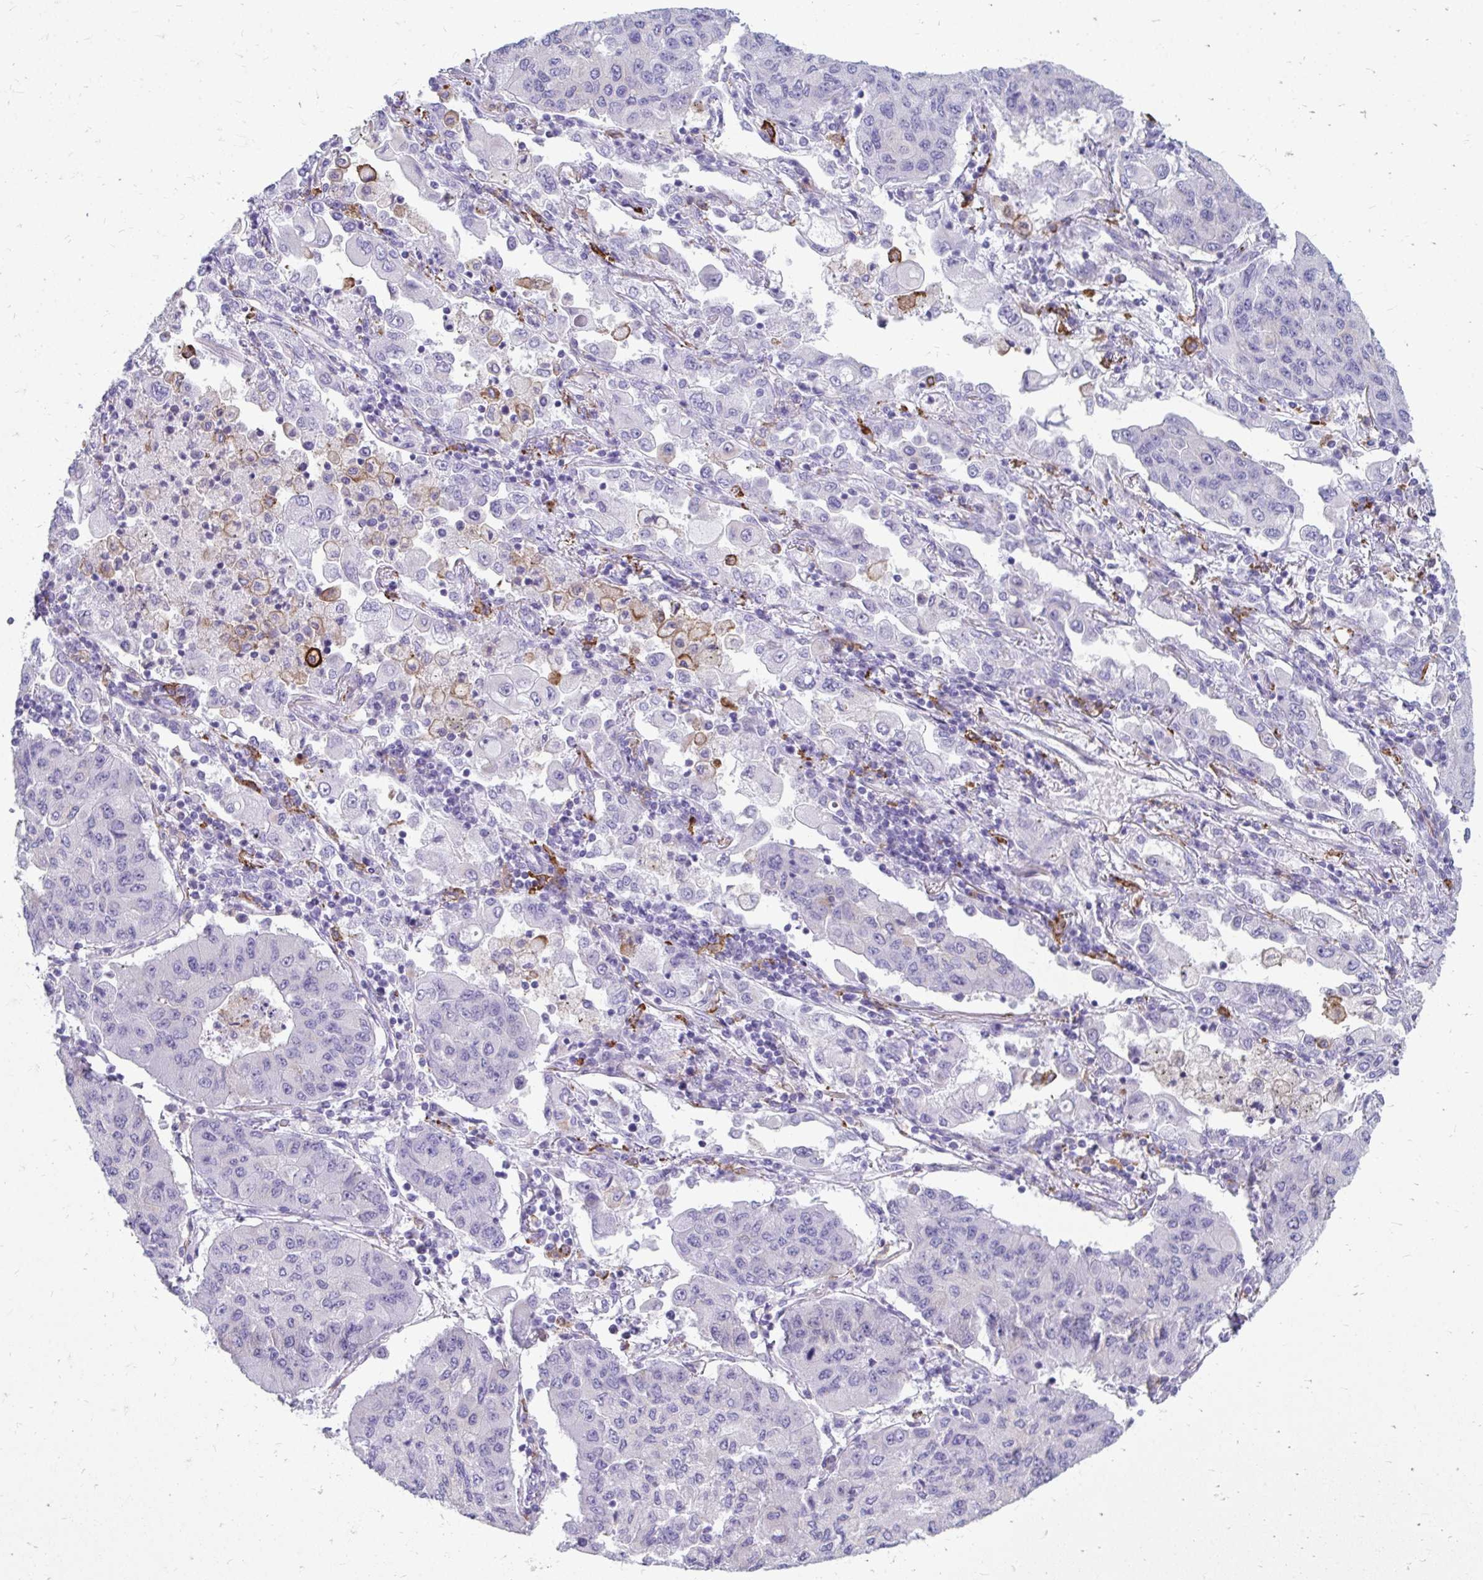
{"staining": {"intensity": "negative", "quantity": "none", "location": "none"}, "tissue": "lung cancer", "cell_type": "Tumor cells", "image_type": "cancer", "snomed": [{"axis": "morphology", "description": "Squamous cell carcinoma, NOS"}, {"axis": "topography", "description": "Lung"}], "caption": "Tumor cells are negative for protein expression in human lung squamous cell carcinoma.", "gene": "CD163", "patient": {"sex": "male", "age": 74}}